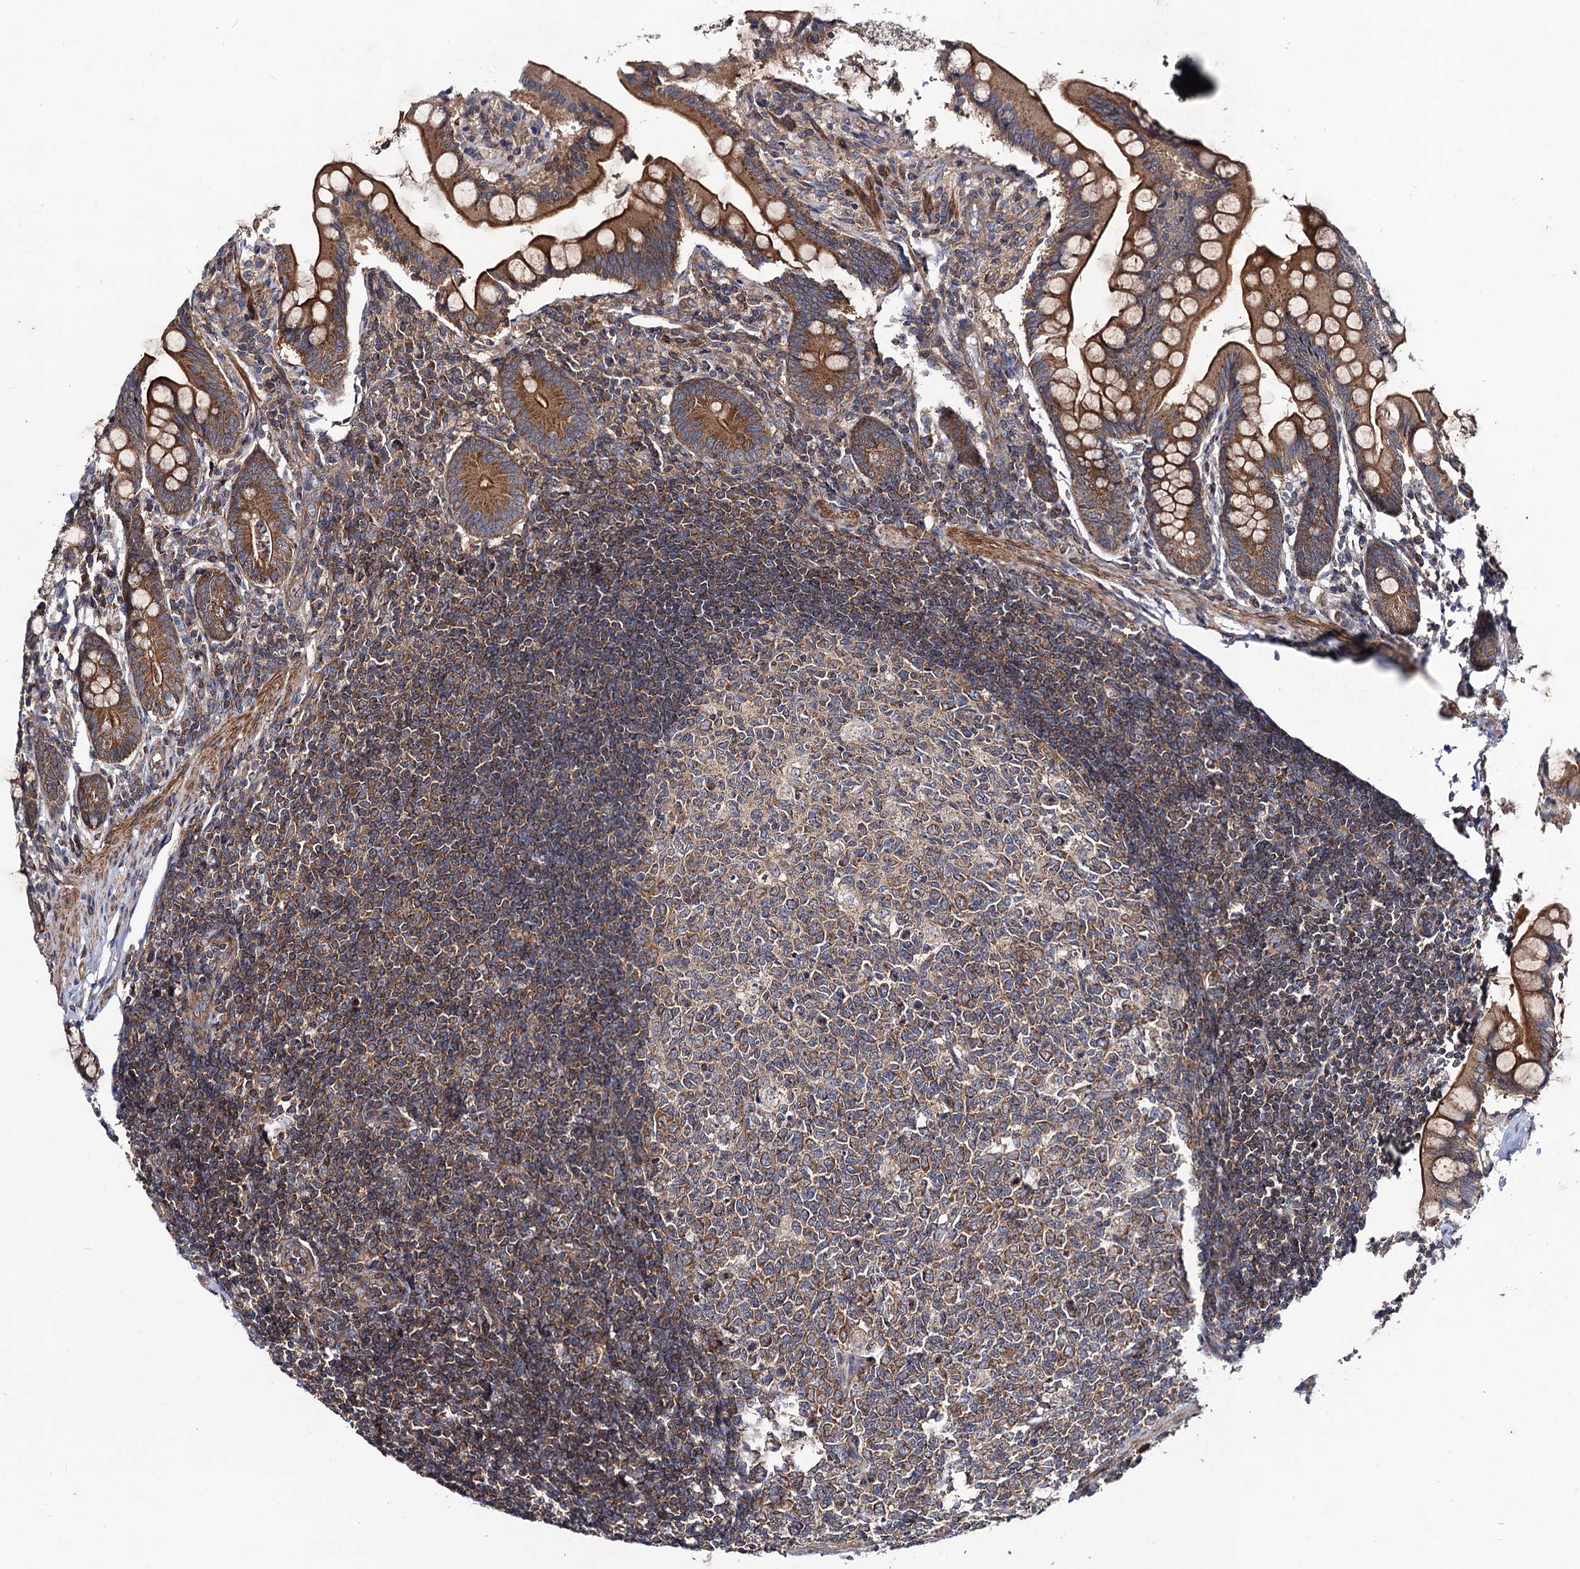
{"staining": {"intensity": "strong", "quantity": ">75%", "location": "cytoplasmic/membranous"}, "tissue": "small intestine", "cell_type": "Glandular cells", "image_type": "normal", "snomed": [{"axis": "morphology", "description": "Normal tissue, NOS"}, {"axis": "topography", "description": "Small intestine"}], "caption": "Benign small intestine was stained to show a protein in brown. There is high levels of strong cytoplasmic/membranous staining in about >75% of glandular cells. Ihc stains the protein of interest in brown and the nuclei are stained blue.", "gene": "DYDC1", "patient": {"sex": "male", "age": 7}}